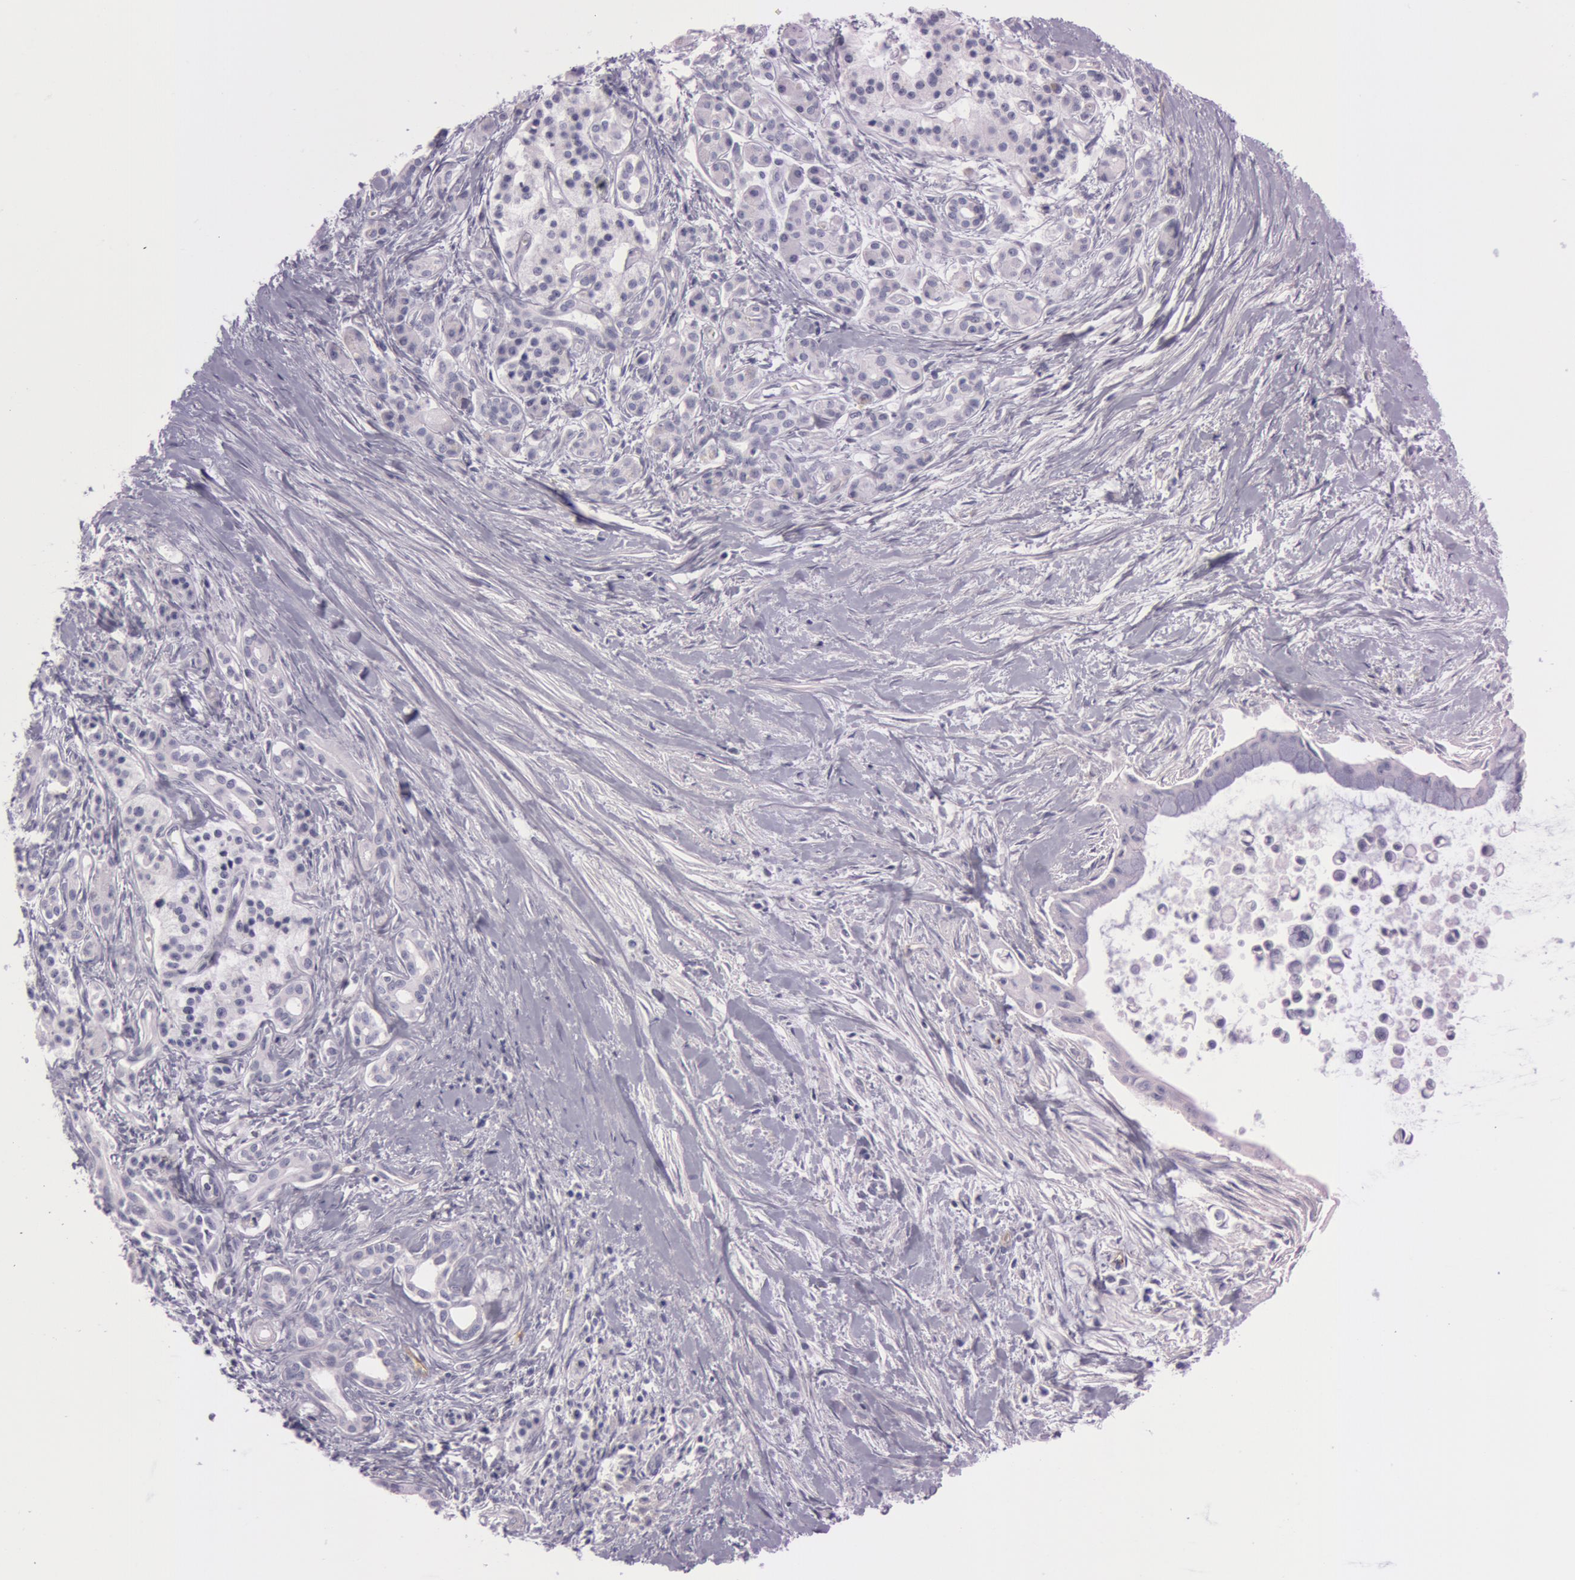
{"staining": {"intensity": "negative", "quantity": "none", "location": "none"}, "tissue": "pancreatic cancer", "cell_type": "Tumor cells", "image_type": "cancer", "snomed": [{"axis": "morphology", "description": "Adenocarcinoma, NOS"}, {"axis": "topography", "description": "Pancreas"}], "caption": "DAB (3,3'-diaminobenzidine) immunohistochemical staining of adenocarcinoma (pancreatic) reveals no significant staining in tumor cells. (Immunohistochemistry, brightfield microscopy, high magnification).", "gene": "FOLH1", "patient": {"sex": "male", "age": 59}}